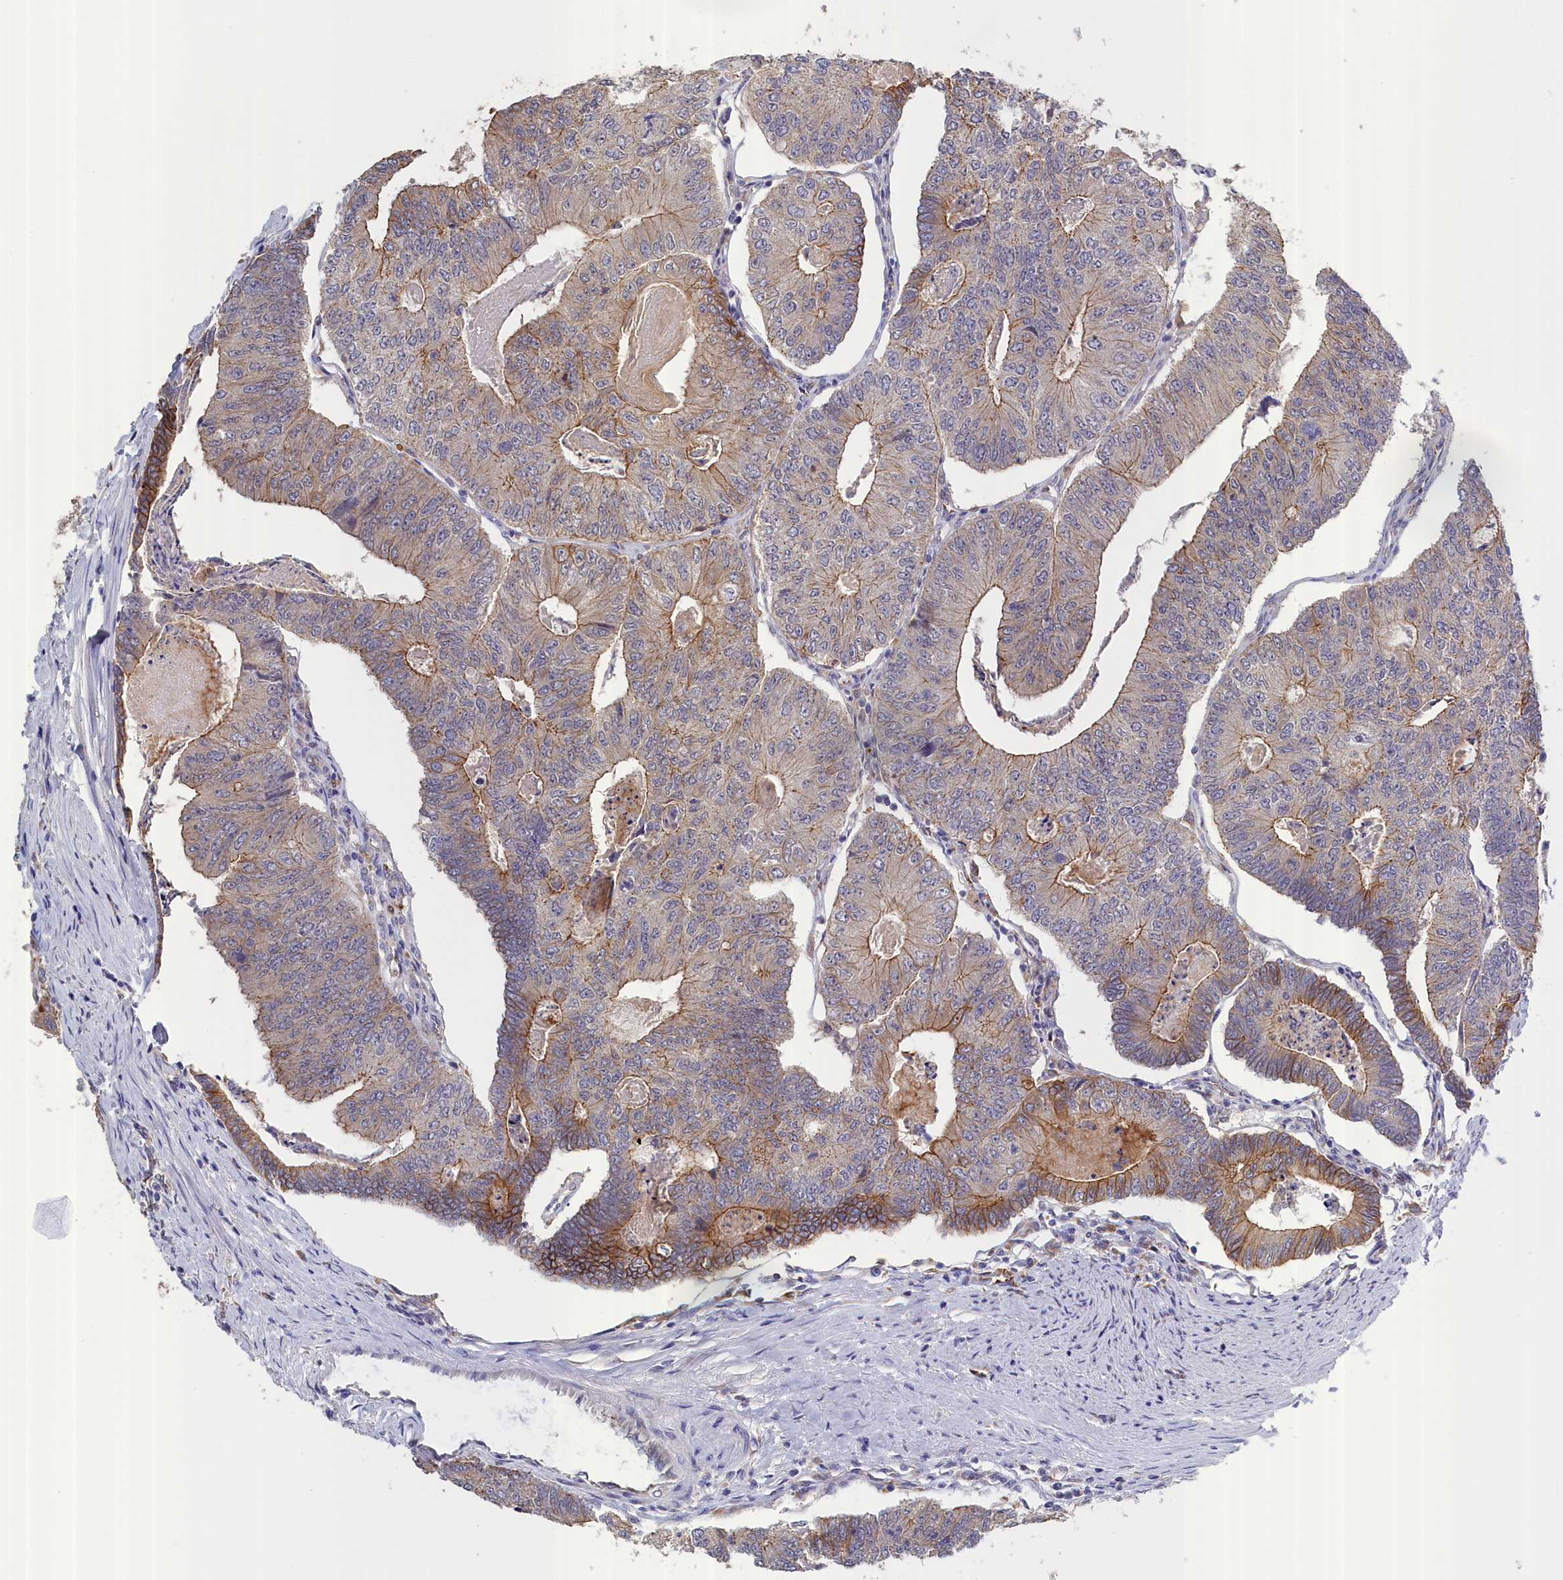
{"staining": {"intensity": "moderate", "quantity": "25%-75%", "location": "cytoplasmic/membranous"}, "tissue": "colorectal cancer", "cell_type": "Tumor cells", "image_type": "cancer", "snomed": [{"axis": "morphology", "description": "Adenocarcinoma, NOS"}, {"axis": "topography", "description": "Colon"}], "caption": "Protein analysis of colorectal adenocarcinoma tissue displays moderate cytoplasmic/membranous staining in approximately 25%-75% of tumor cells.", "gene": "COL19A1", "patient": {"sex": "female", "age": 67}}